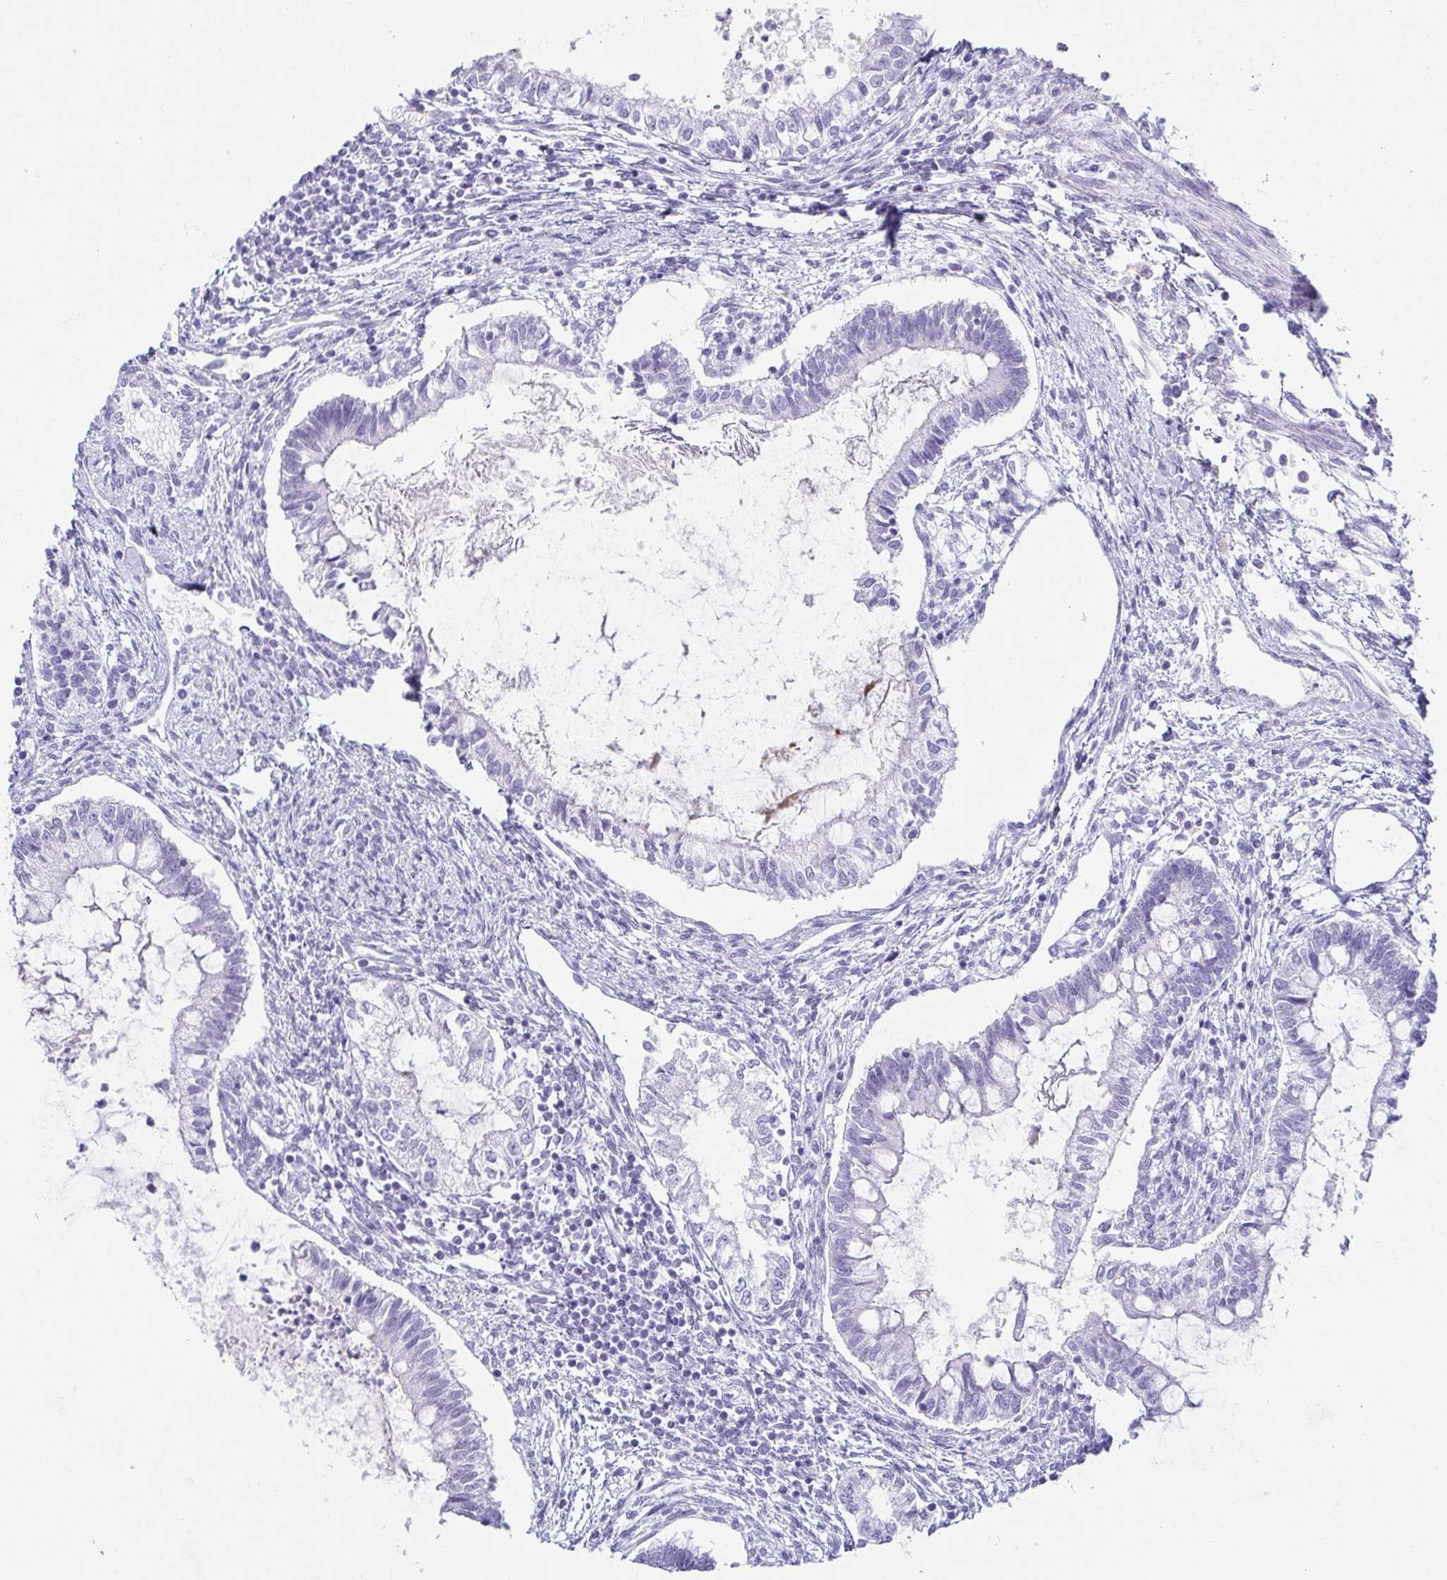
{"staining": {"intensity": "negative", "quantity": "none", "location": "none"}, "tissue": "testis cancer", "cell_type": "Tumor cells", "image_type": "cancer", "snomed": [{"axis": "morphology", "description": "Carcinoma, Embryonal, NOS"}, {"axis": "topography", "description": "Testis"}], "caption": "IHC of testis embryonal carcinoma exhibits no staining in tumor cells.", "gene": "ZG16B", "patient": {"sex": "male", "age": 37}}